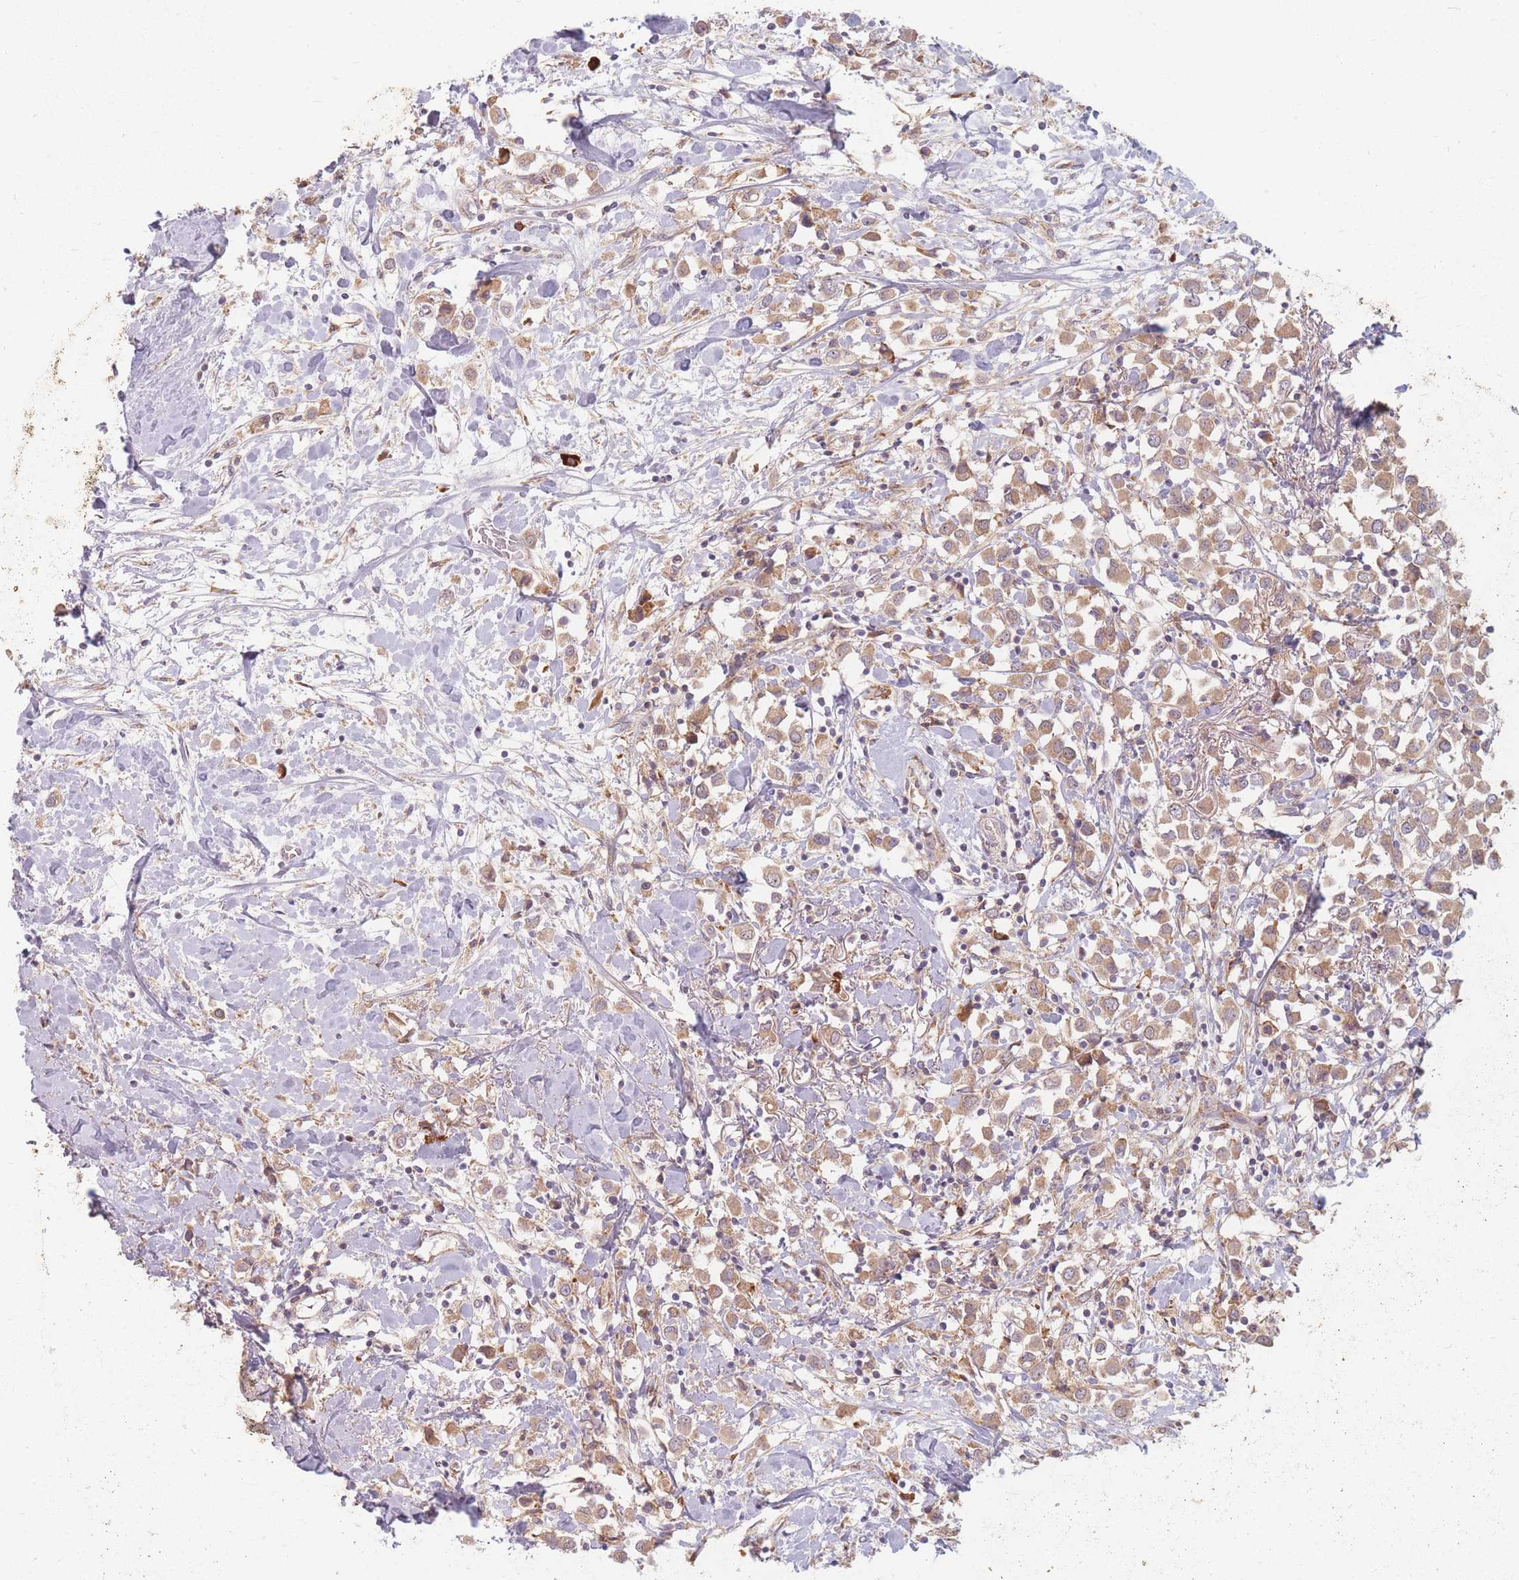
{"staining": {"intensity": "moderate", "quantity": ">75%", "location": "cytoplasmic/membranous"}, "tissue": "breast cancer", "cell_type": "Tumor cells", "image_type": "cancer", "snomed": [{"axis": "morphology", "description": "Duct carcinoma"}, {"axis": "topography", "description": "Breast"}], "caption": "The immunohistochemical stain highlights moderate cytoplasmic/membranous staining in tumor cells of breast cancer tissue. (Stains: DAB in brown, nuclei in blue, Microscopy: brightfield microscopy at high magnification).", "gene": "SMIM14", "patient": {"sex": "female", "age": 61}}